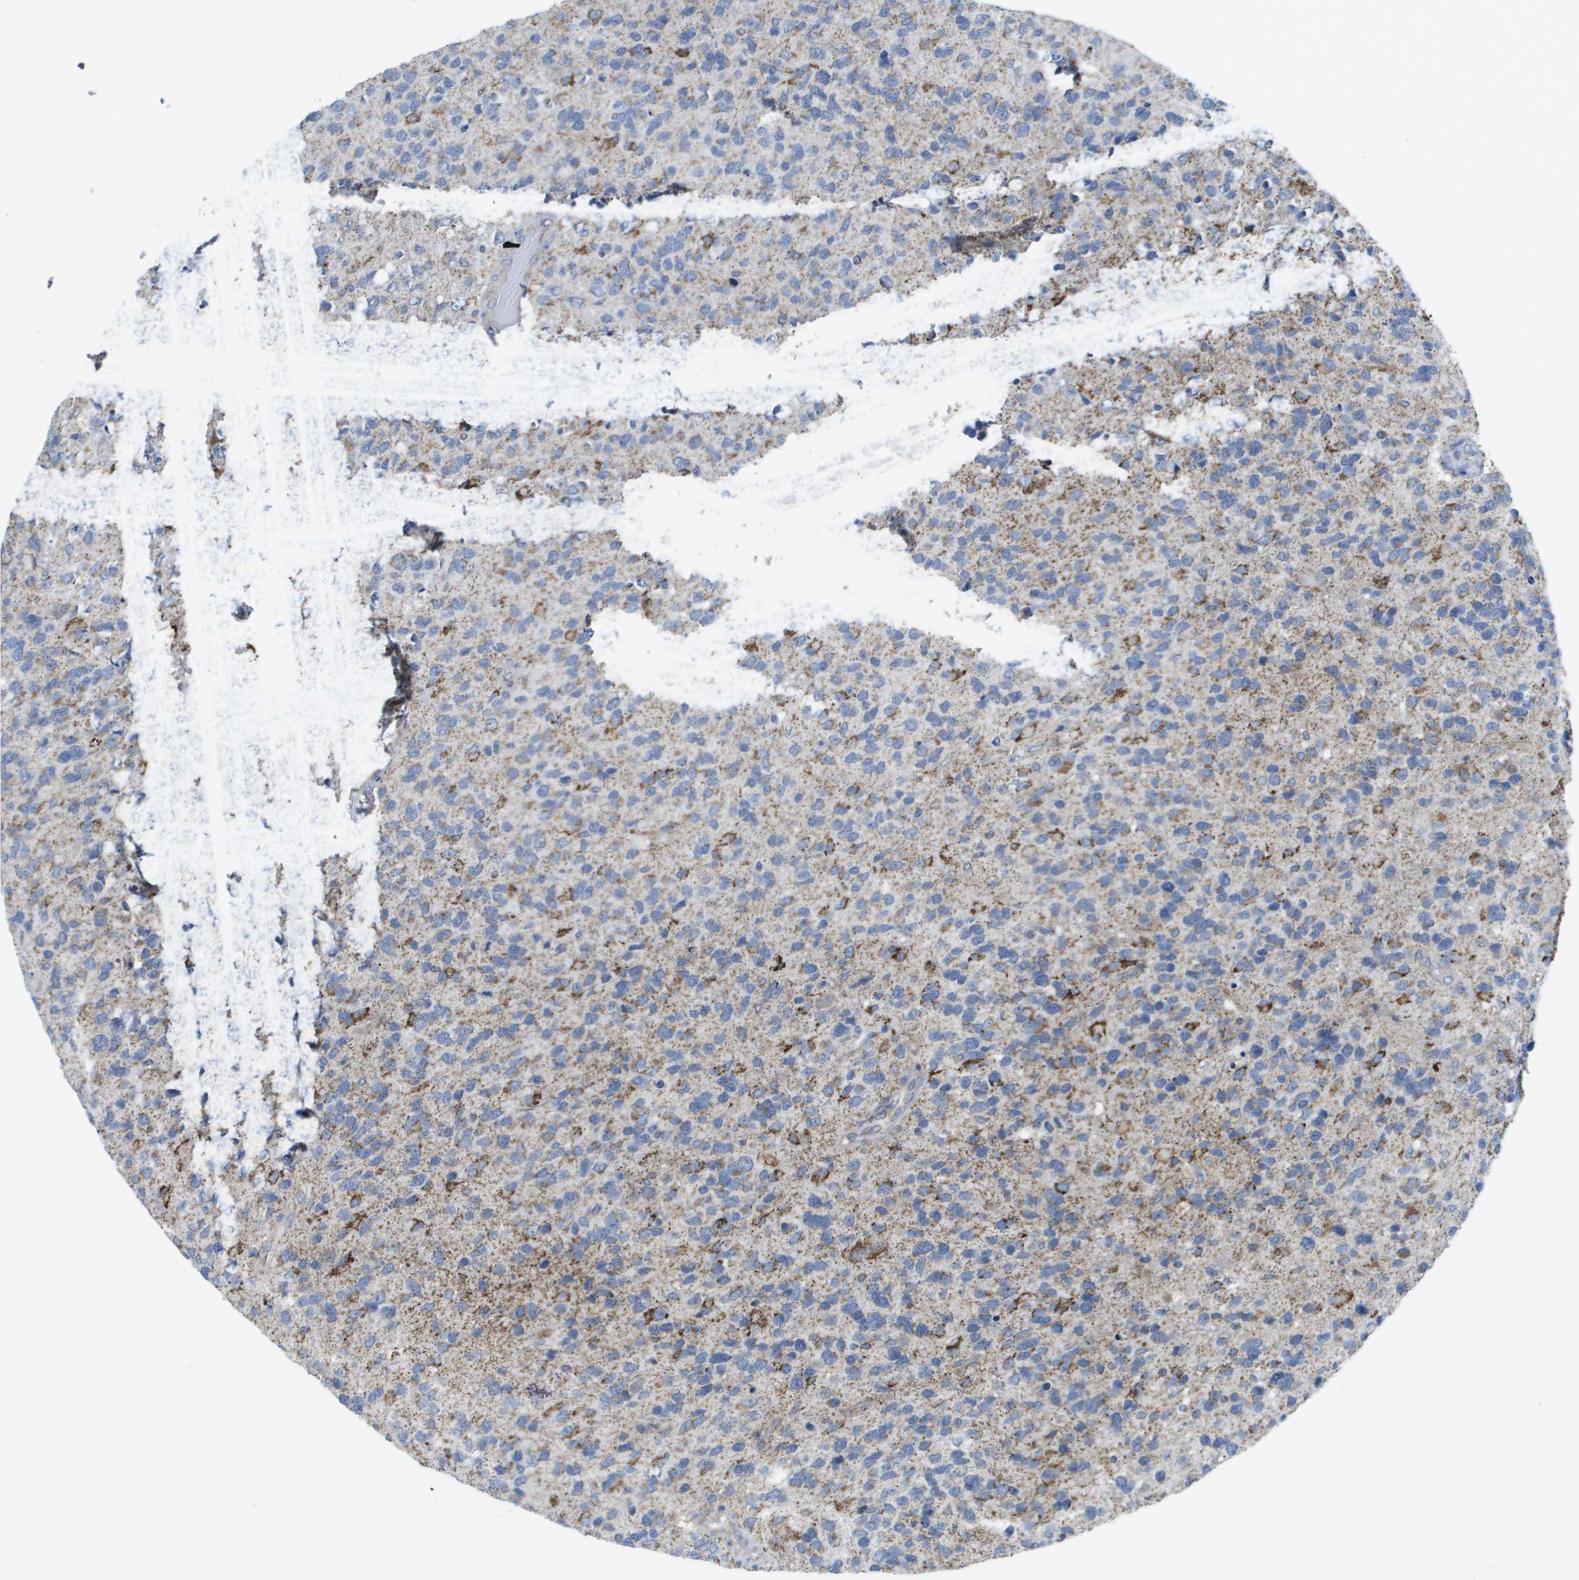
{"staining": {"intensity": "strong", "quantity": "<25%", "location": "cytoplasmic/membranous"}, "tissue": "glioma", "cell_type": "Tumor cells", "image_type": "cancer", "snomed": [{"axis": "morphology", "description": "Glioma, malignant, High grade"}, {"axis": "topography", "description": "Brain"}], "caption": "Strong cytoplasmic/membranous protein positivity is appreciated in approximately <25% of tumor cells in glioma.", "gene": "TMEM223", "patient": {"sex": "female", "age": 58}}